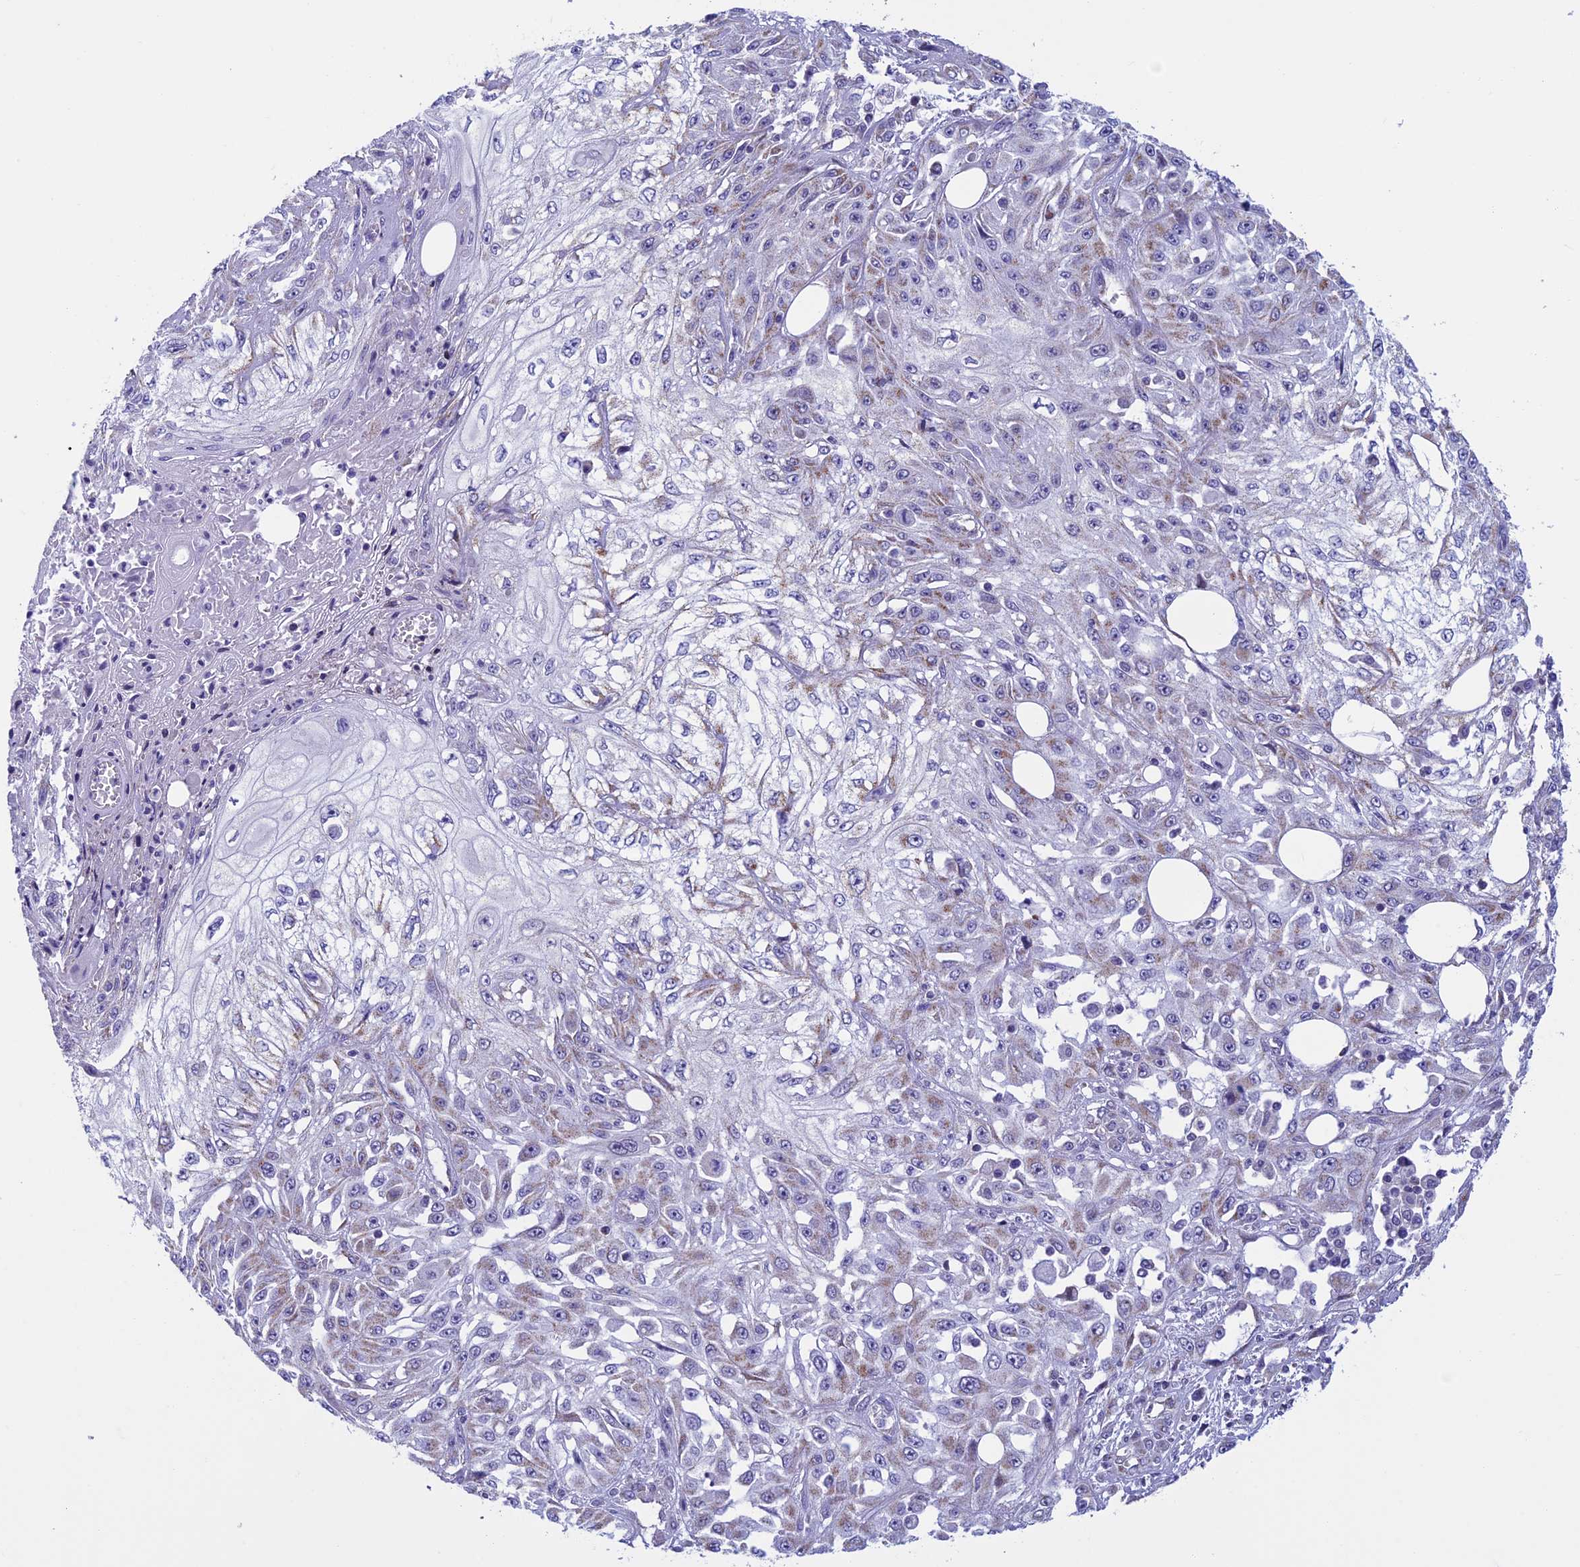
{"staining": {"intensity": "weak", "quantity": "<25%", "location": "cytoplasmic/membranous"}, "tissue": "skin cancer", "cell_type": "Tumor cells", "image_type": "cancer", "snomed": [{"axis": "morphology", "description": "Squamous cell carcinoma, NOS"}, {"axis": "morphology", "description": "Squamous cell carcinoma, metastatic, NOS"}, {"axis": "topography", "description": "Skin"}, {"axis": "topography", "description": "Lymph node"}], "caption": "The immunohistochemistry (IHC) image has no significant staining in tumor cells of skin cancer tissue.", "gene": "MFSD12", "patient": {"sex": "male", "age": 75}}